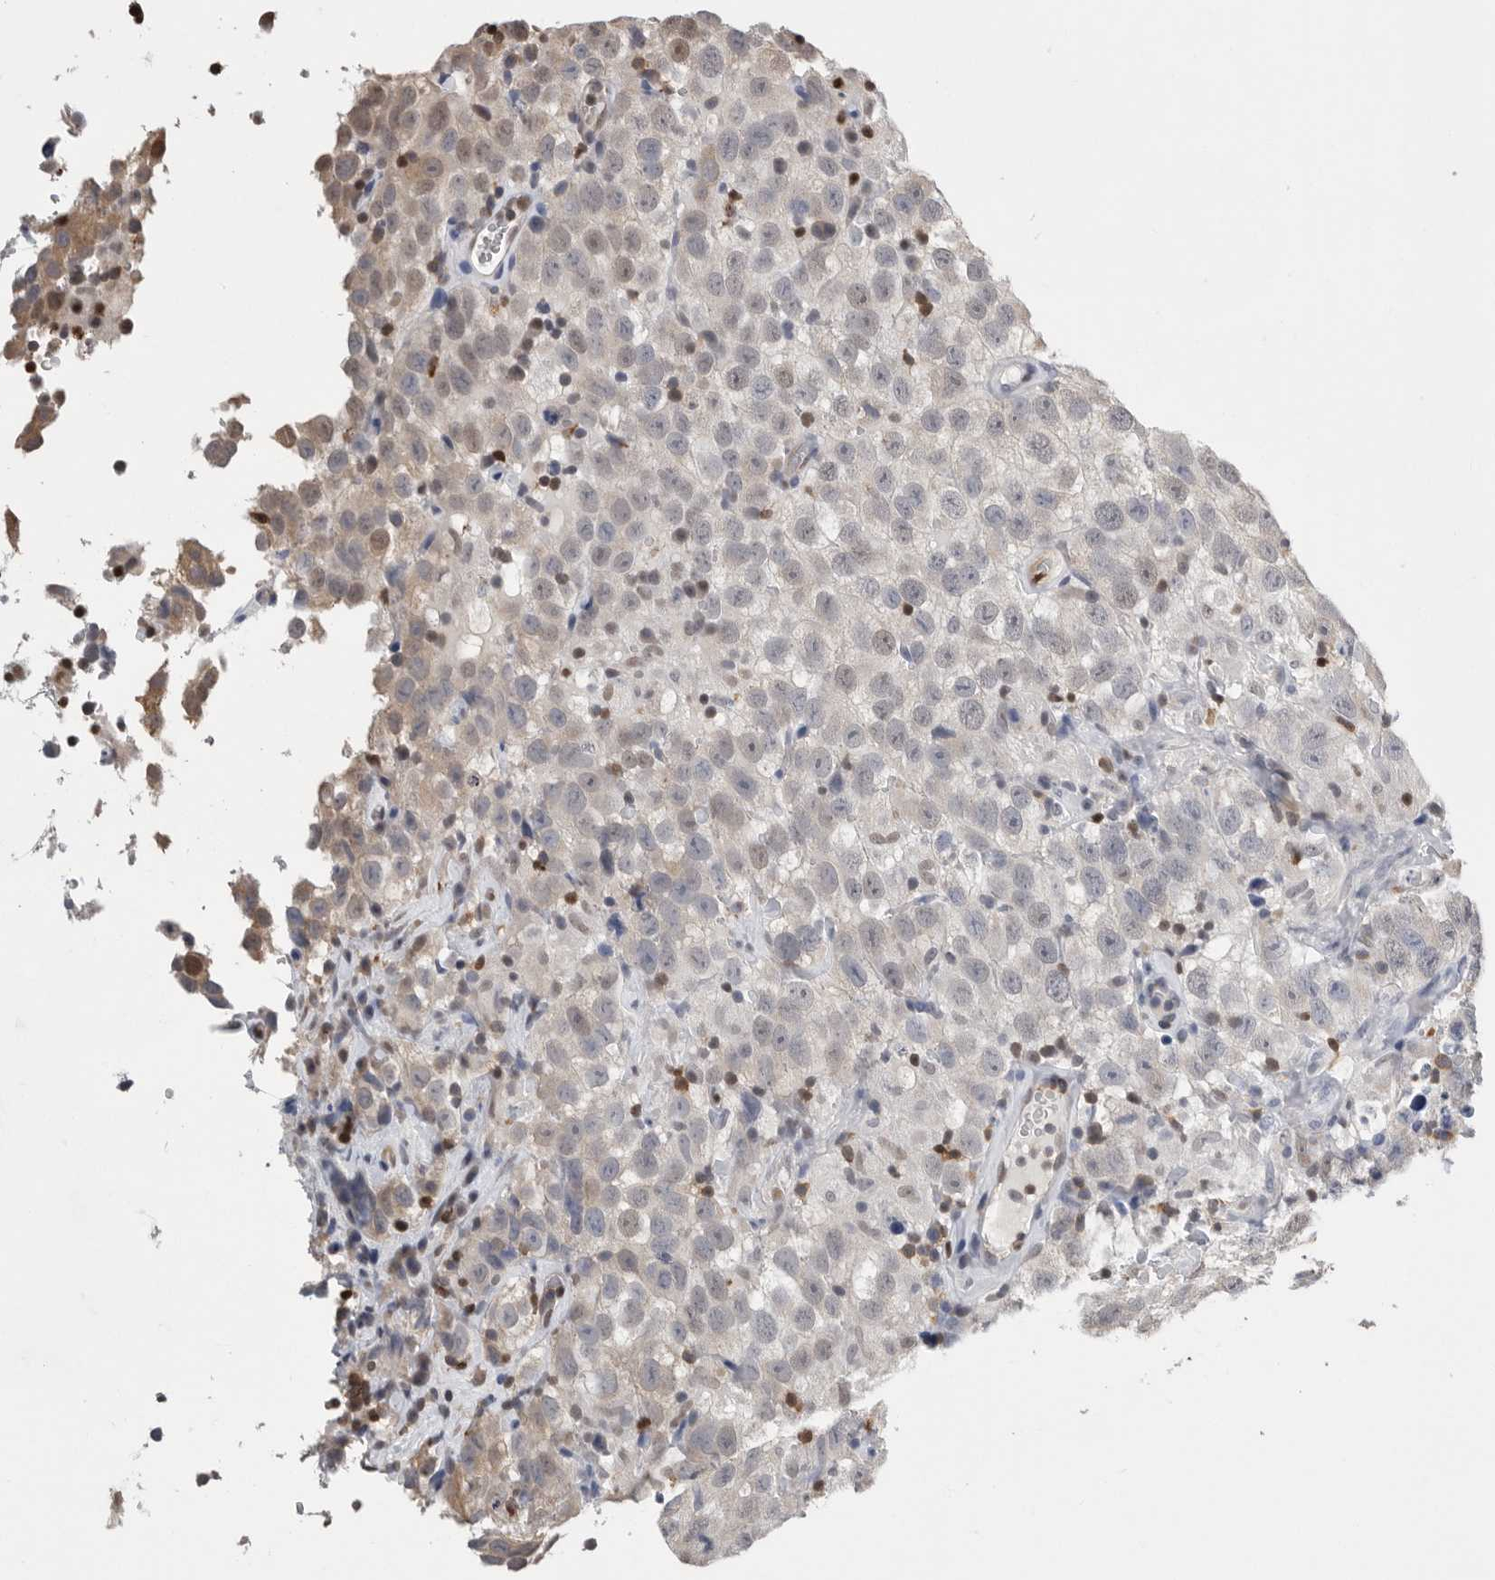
{"staining": {"intensity": "weak", "quantity": "<25%", "location": "nuclear"}, "tissue": "testis cancer", "cell_type": "Tumor cells", "image_type": "cancer", "snomed": [{"axis": "morphology", "description": "Seminoma, NOS"}, {"axis": "topography", "description": "Testis"}], "caption": "IHC image of neoplastic tissue: human testis cancer (seminoma) stained with DAB displays no significant protein positivity in tumor cells. (Stains: DAB immunohistochemistry (IHC) with hematoxylin counter stain, Microscopy: brightfield microscopy at high magnification).", "gene": "PDCD4", "patient": {"sex": "male", "age": 41}}